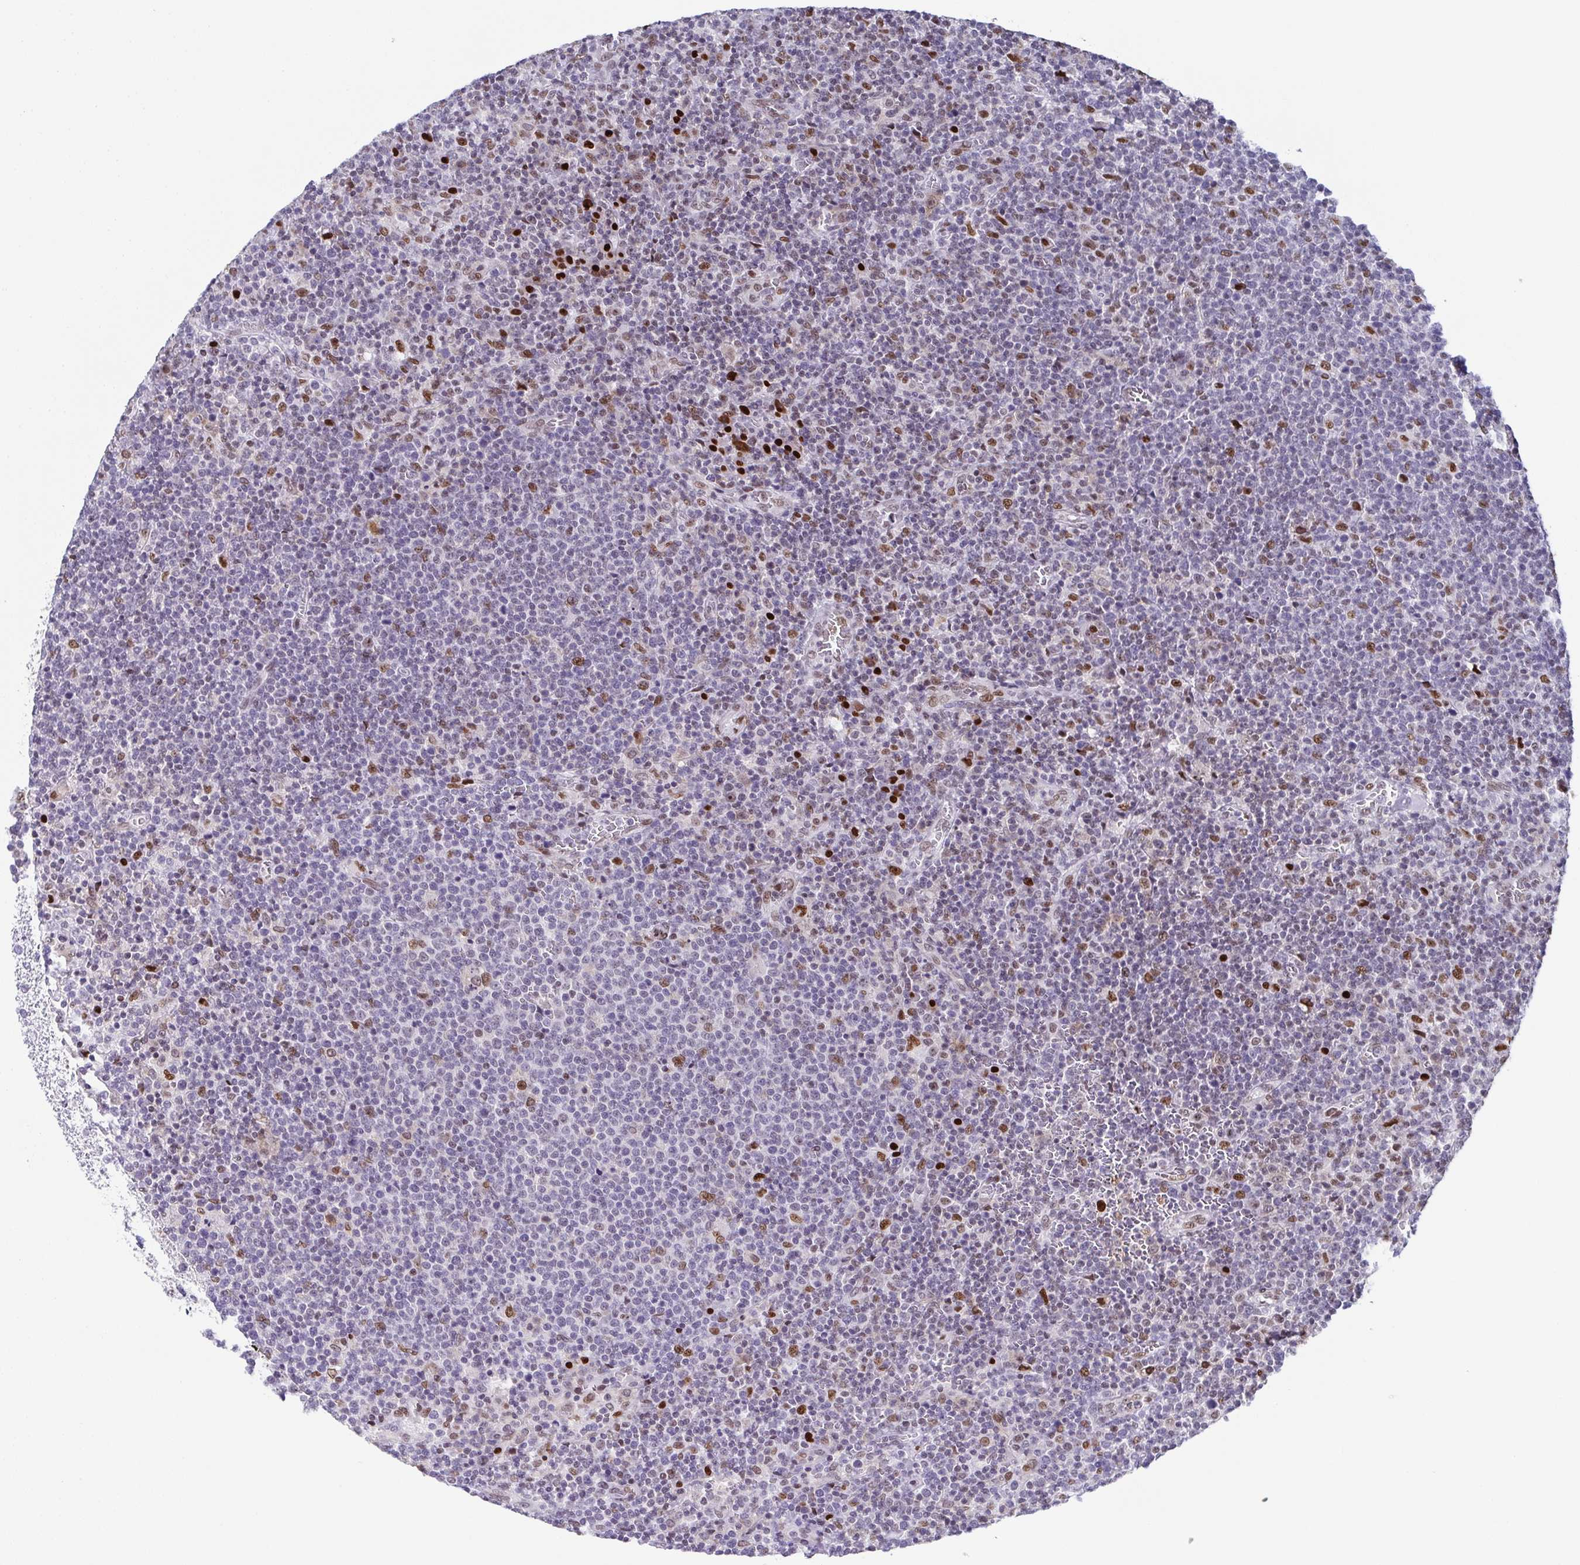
{"staining": {"intensity": "moderate", "quantity": "<25%", "location": "nuclear"}, "tissue": "lymphoma", "cell_type": "Tumor cells", "image_type": "cancer", "snomed": [{"axis": "morphology", "description": "Malignant lymphoma, non-Hodgkin's type, High grade"}, {"axis": "topography", "description": "Lymph node"}], "caption": "Lymphoma was stained to show a protein in brown. There is low levels of moderate nuclear staining in approximately <25% of tumor cells.", "gene": "RB1", "patient": {"sex": "male", "age": 61}}